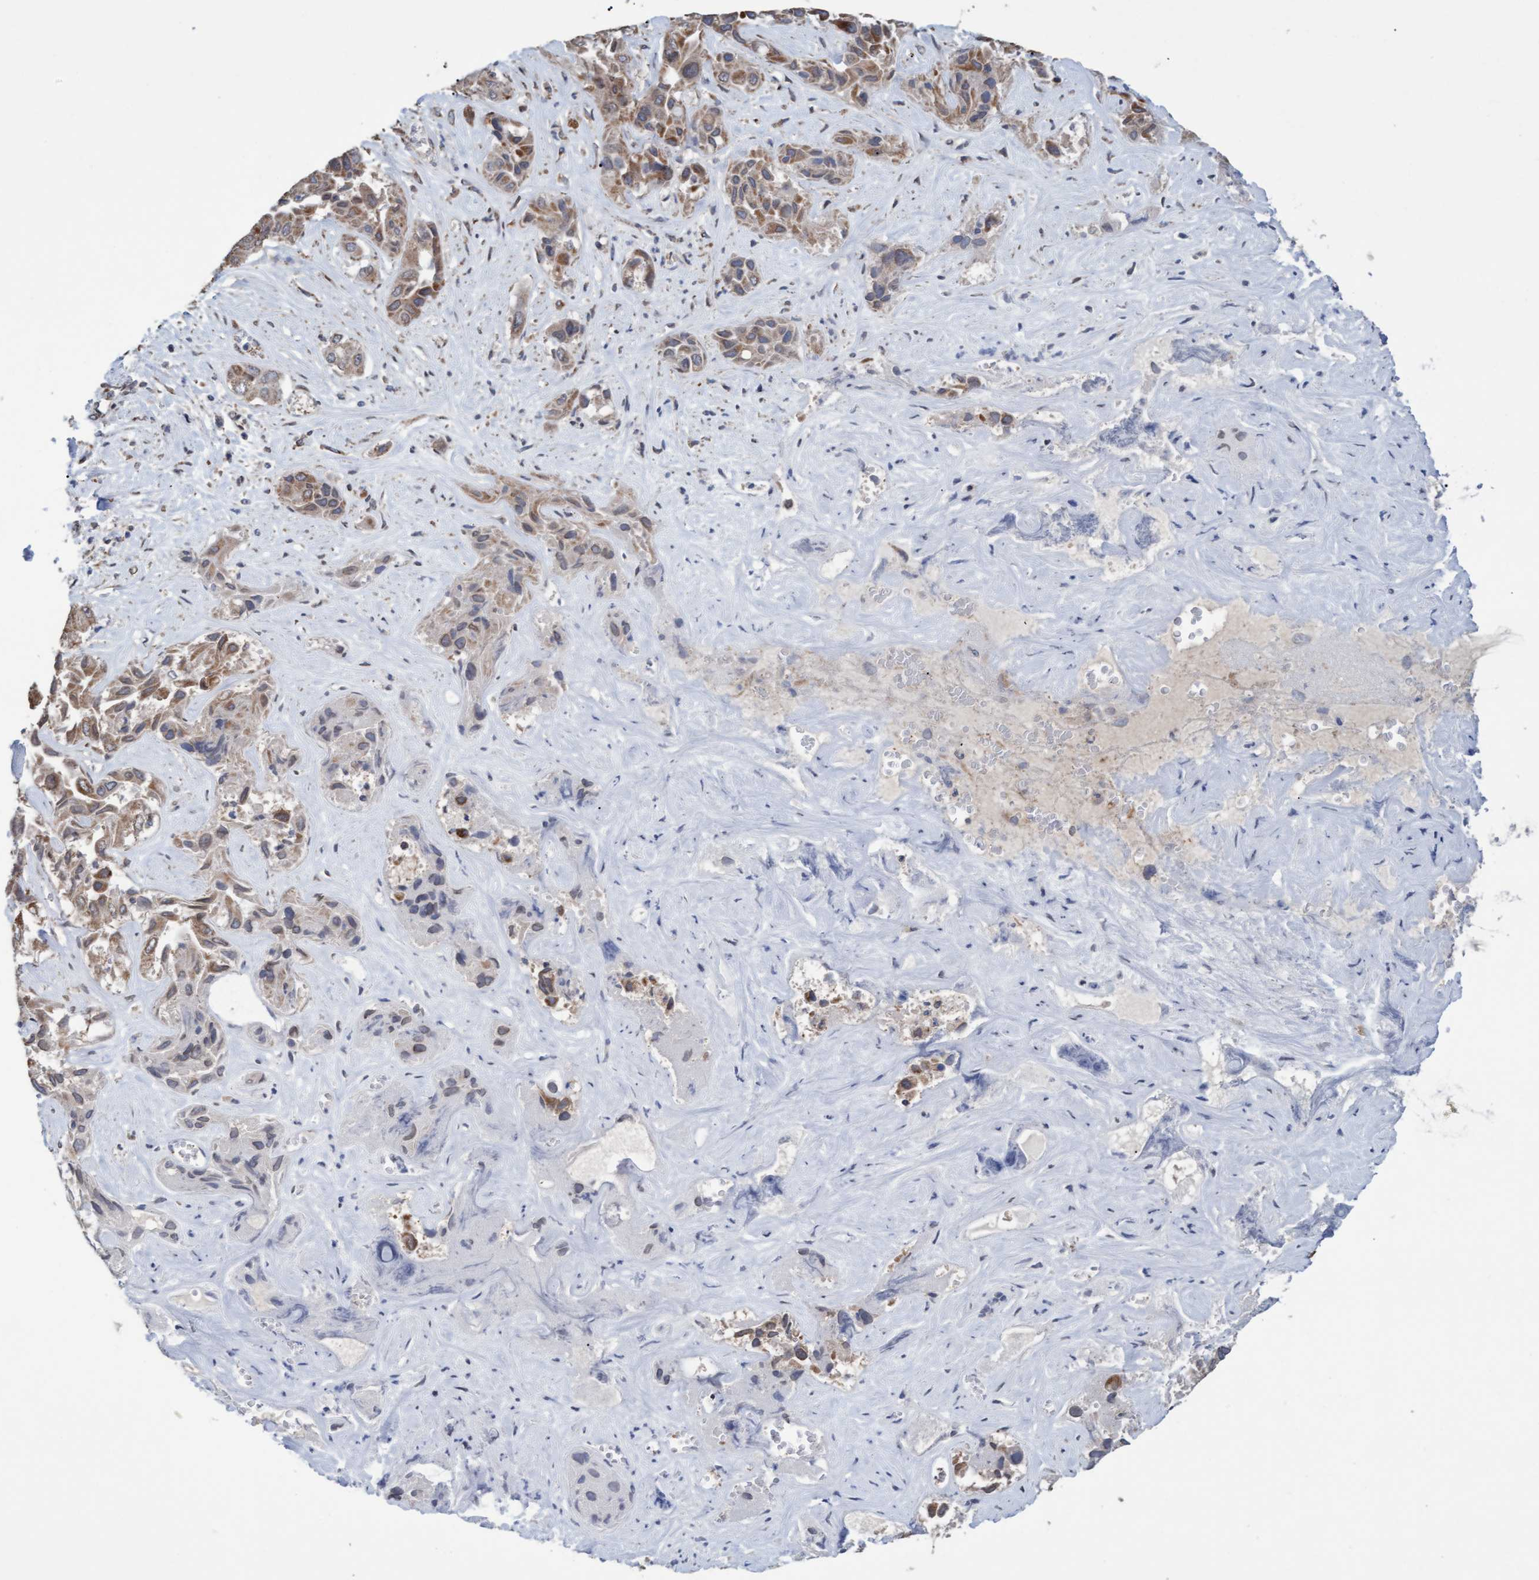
{"staining": {"intensity": "moderate", "quantity": ">75%", "location": "cytoplasmic/membranous"}, "tissue": "liver cancer", "cell_type": "Tumor cells", "image_type": "cancer", "snomed": [{"axis": "morphology", "description": "Cholangiocarcinoma"}, {"axis": "topography", "description": "Liver"}], "caption": "This is a histology image of immunohistochemistry (IHC) staining of cholangiocarcinoma (liver), which shows moderate expression in the cytoplasmic/membranous of tumor cells.", "gene": "MGLL", "patient": {"sex": "female", "age": 52}}